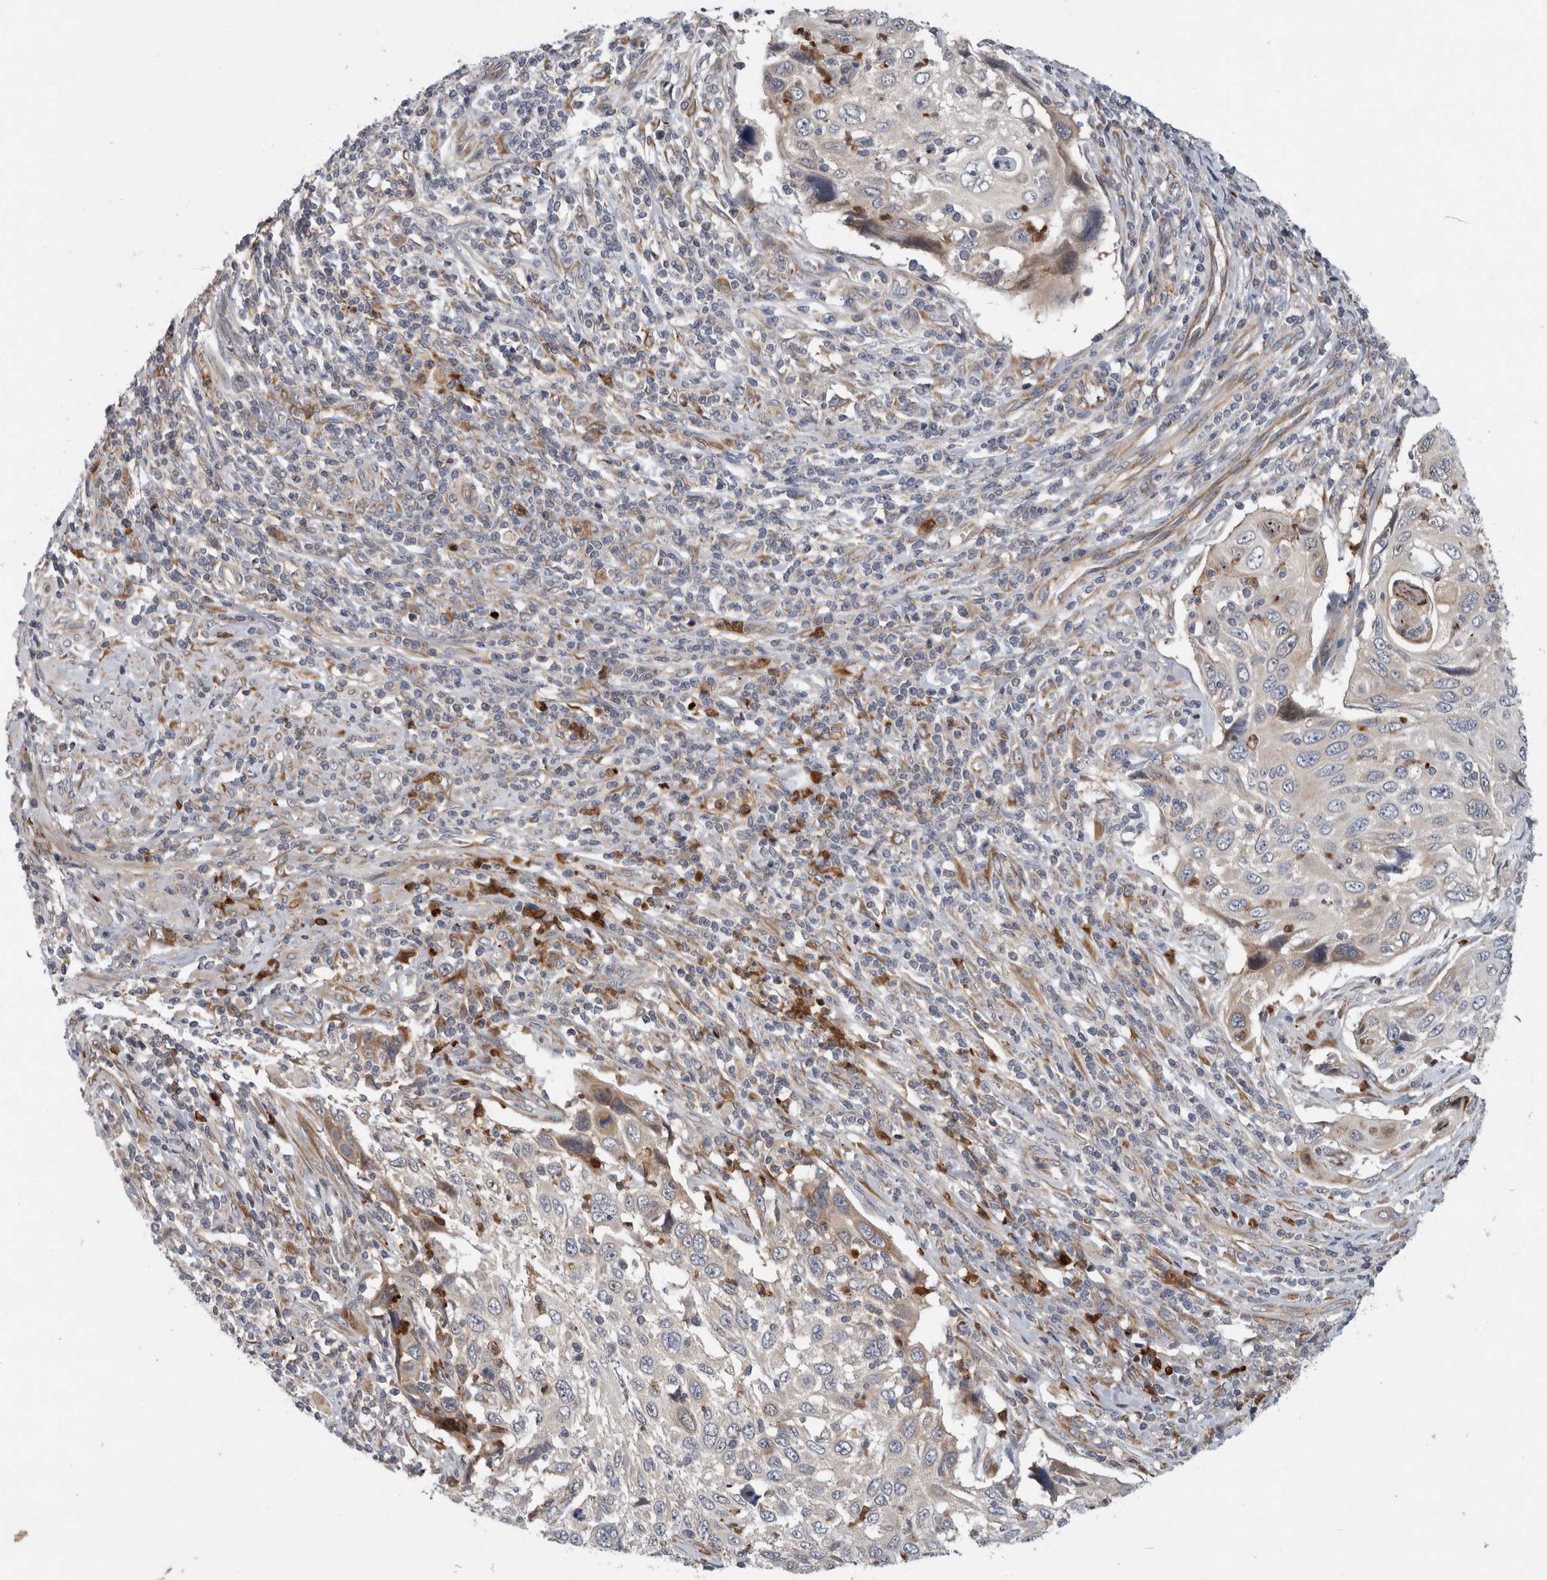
{"staining": {"intensity": "negative", "quantity": "none", "location": "none"}, "tissue": "cervical cancer", "cell_type": "Tumor cells", "image_type": "cancer", "snomed": [{"axis": "morphology", "description": "Squamous cell carcinoma, NOS"}, {"axis": "topography", "description": "Cervix"}], "caption": "Photomicrograph shows no protein expression in tumor cells of squamous cell carcinoma (cervical) tissue.", "gene": "PDCD2", "patient": {"sex": "female", "age": 70}}